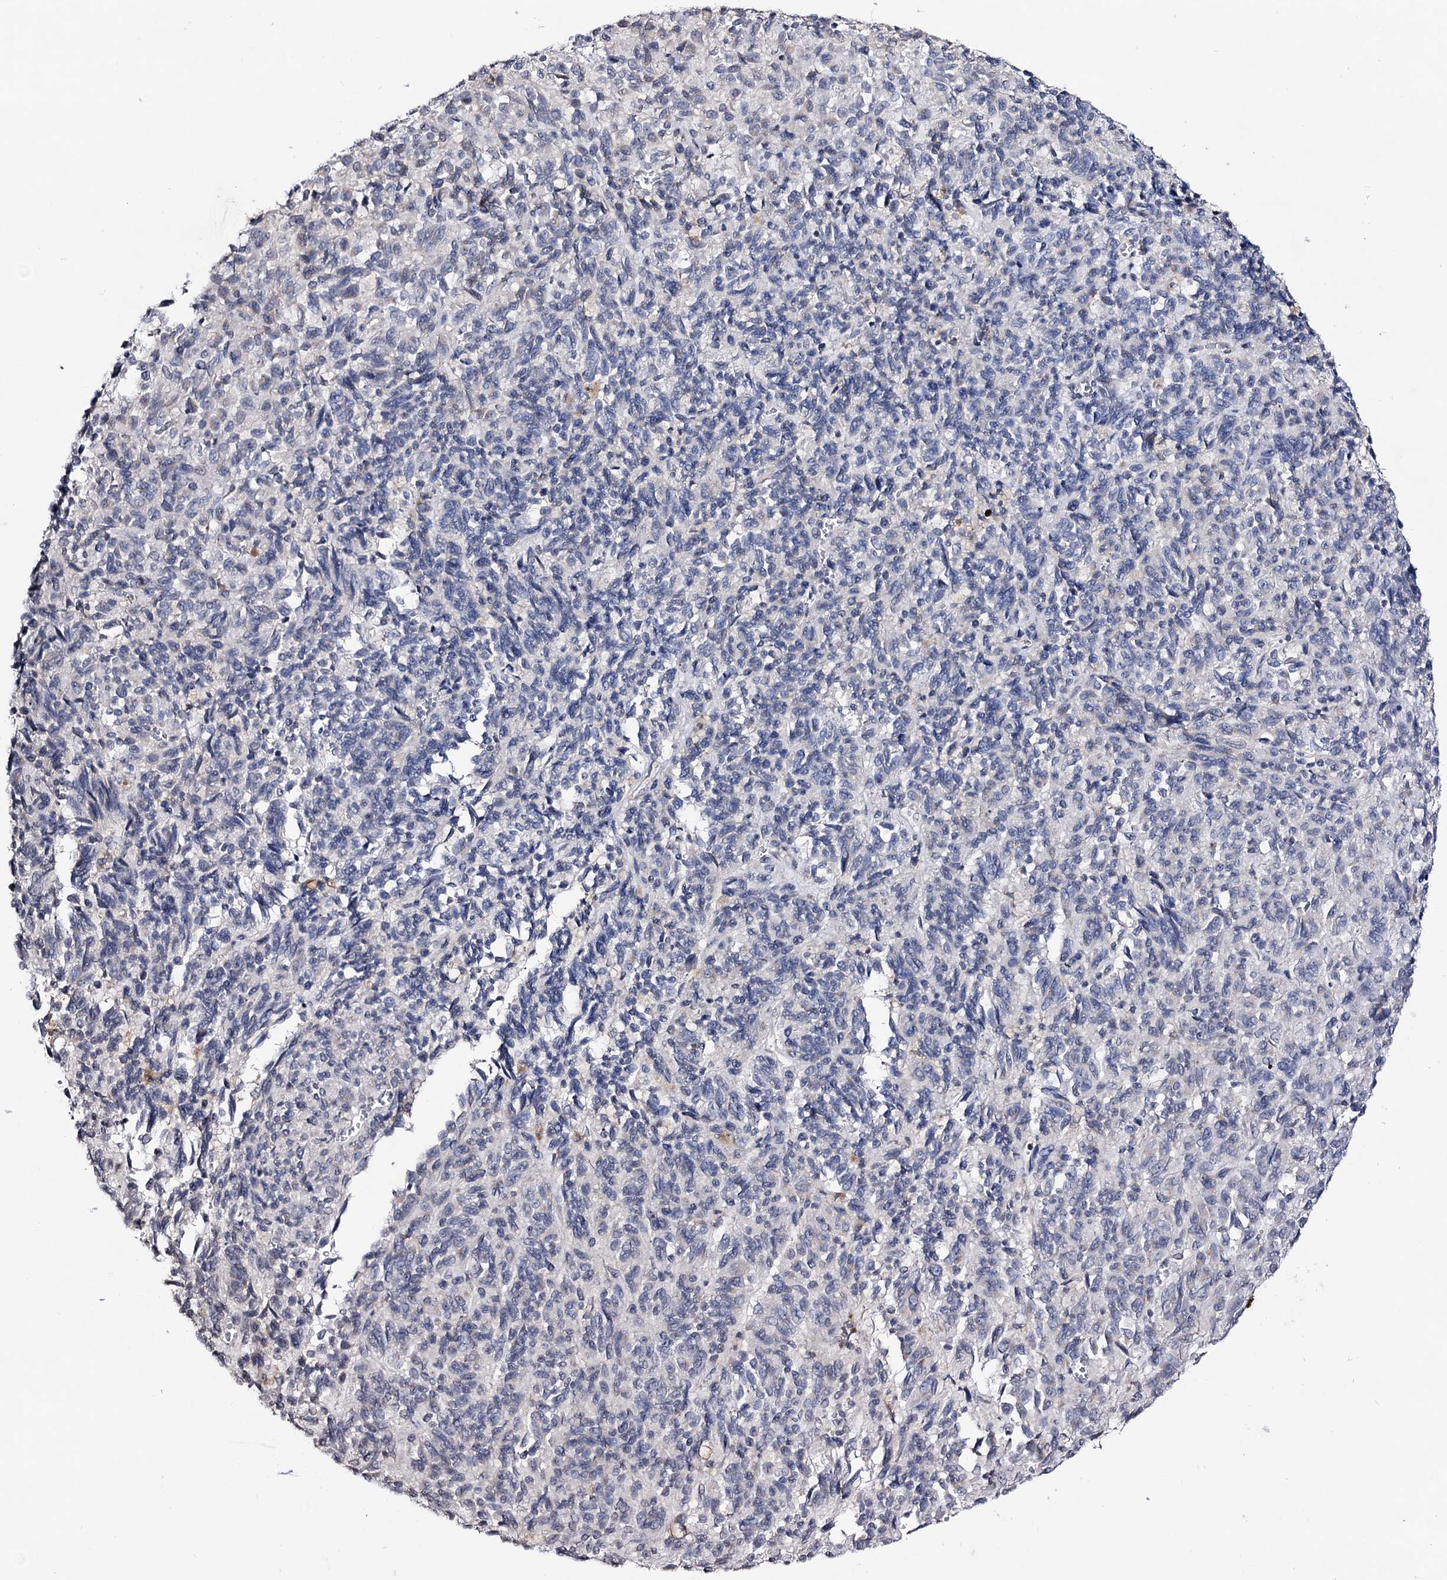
{"staining": {"intensity": "negative", "quantity": "none", "location": "none"}, "tissue": "melanoma", "cell_type": "Tumor cells", "image_type": "cancer", "snomed": [{"axis": "morphology", "description": "Malignant melanoma, Metastatic site"}, {"axis": "topography", "description": "Lung"}], "caption": "Malignant melanoma (metastatic site) stained for a protein using IHC demonstrates no positivity tumor cells.", "gene": "PLIN1", "patient": {"sex": "male", "age": 64}}